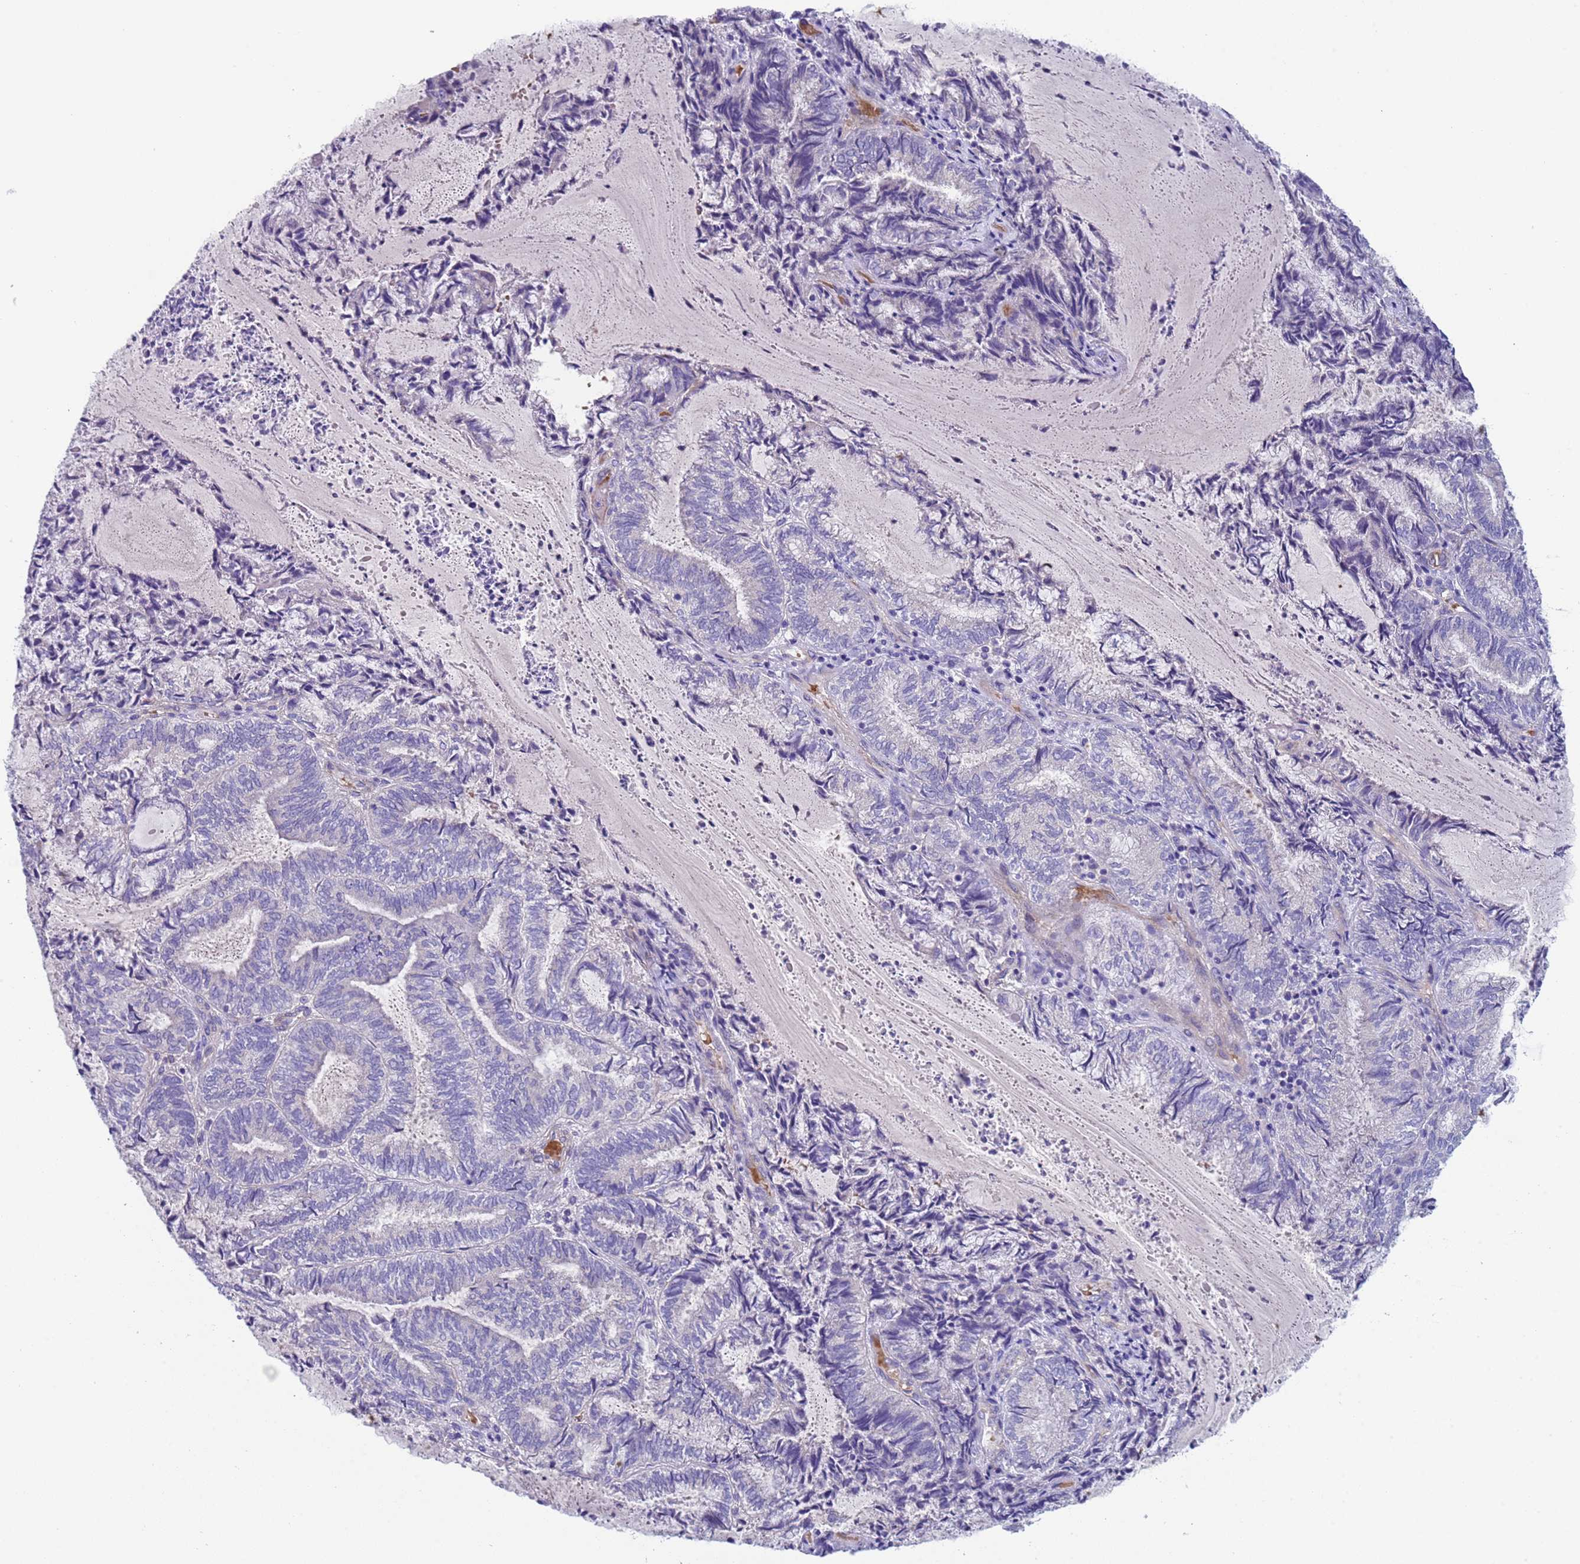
{"staining": {"intensity": "negative", "quantity": "none", "location": "none"}, "tissue": "endometrial cancer", "cell_type": "Tumor cells", "image_type": "cancer", "snomed": [{"axis": "morphology", "description": "Adenocarcinoma, NOS"}, {"axis": "topography", "description": "Endometrium"}], "caption": "This is an immunohistochemistry (IHC) image of human adenocarcinoma (endometrial). There is no expression in tumor cells.", "gene": "KBTBD3", "patient": {"sex": "female", "age": 80}}